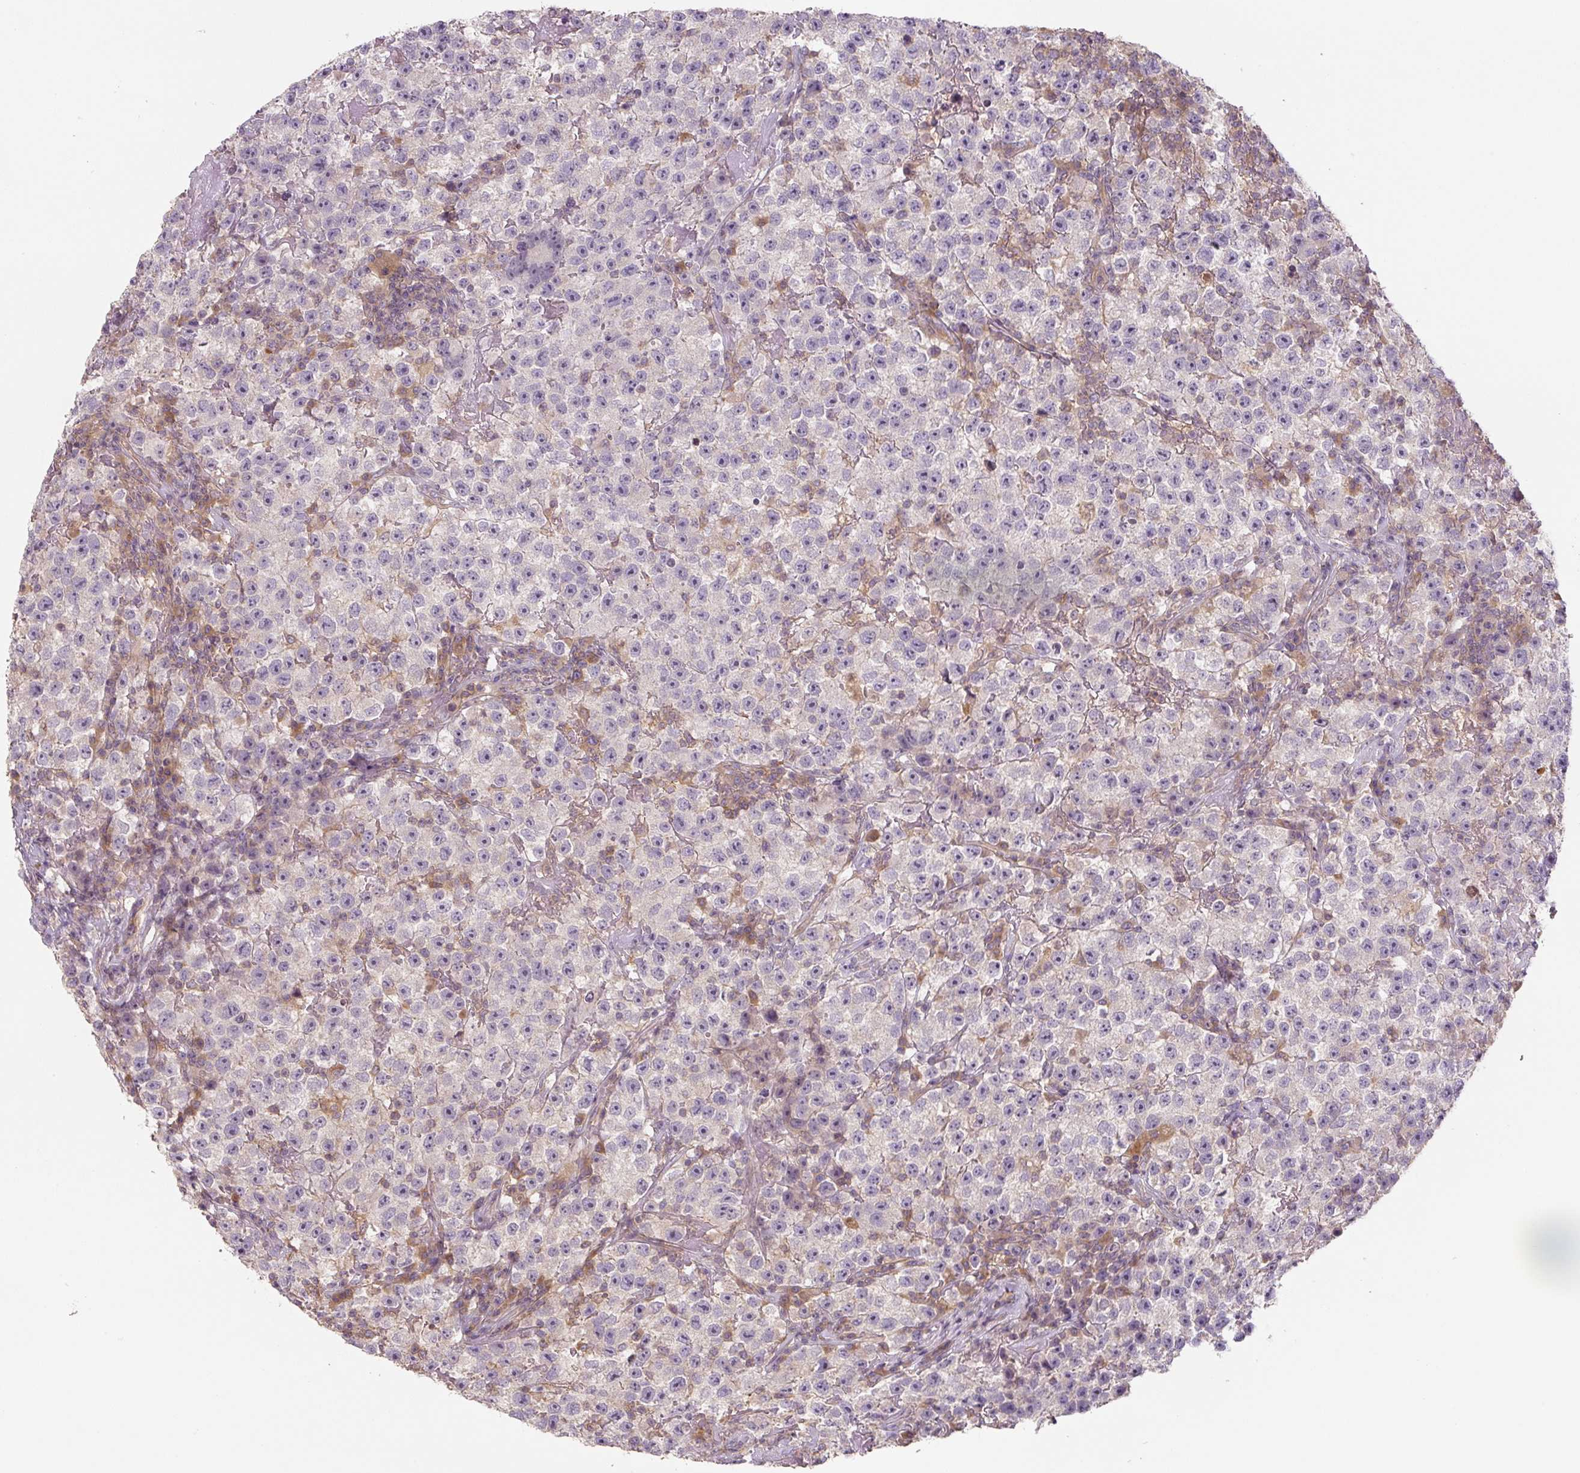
{"staining": {"intensity": "negative", "quantity": "none", "location": "none"}, "tissue": "testis cancer", "cell_type": "Tumor cells", "image_type": "cancer", "snomed": [{"axis": "morphology", "description": "Seminoma, NOS"}, {"axis": "topography", "description": "Testis"}], "caption": "The immunohistochemistry (IHC) micrograph has no significant expression in tumor cells of testis seminoma tissue. (DAB IHC with hematoxylin counter stain).", "gene": "C2orf73", "patient": {"sex": "male", "age": 22}}